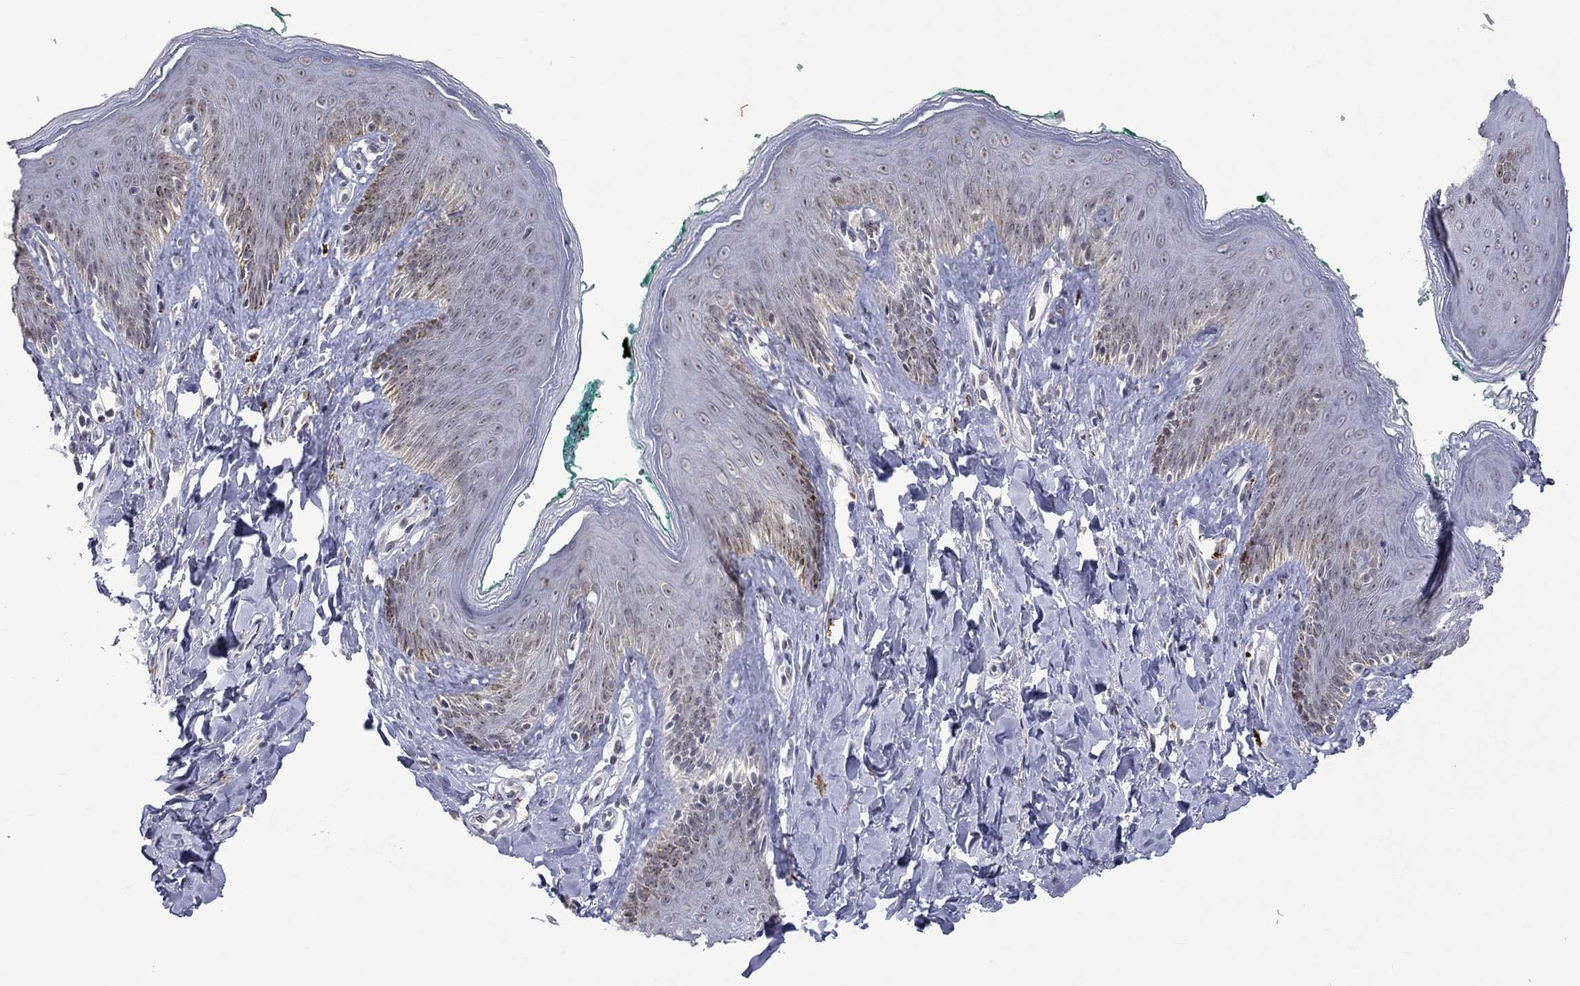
{"staining": {"intensity": "moderate", "quantity": "25%-75%", "location": "nuclear"}, "tissue": "skin", "cell_type": "Epidermal cells", "image_type": "normal", "snomed": [{"axis": "morphology", "description": "Normal tissue, NOS"}, {"axis": "topography", "description": "Vulva"}], "caption": "Immunohistochemical staining of benign human skin reveals moderate nuclear protein positivity in about 25%-75% of epidermal cells.", "gene": "TMEM143", "patient": {"sex": "female", "age": 66}}